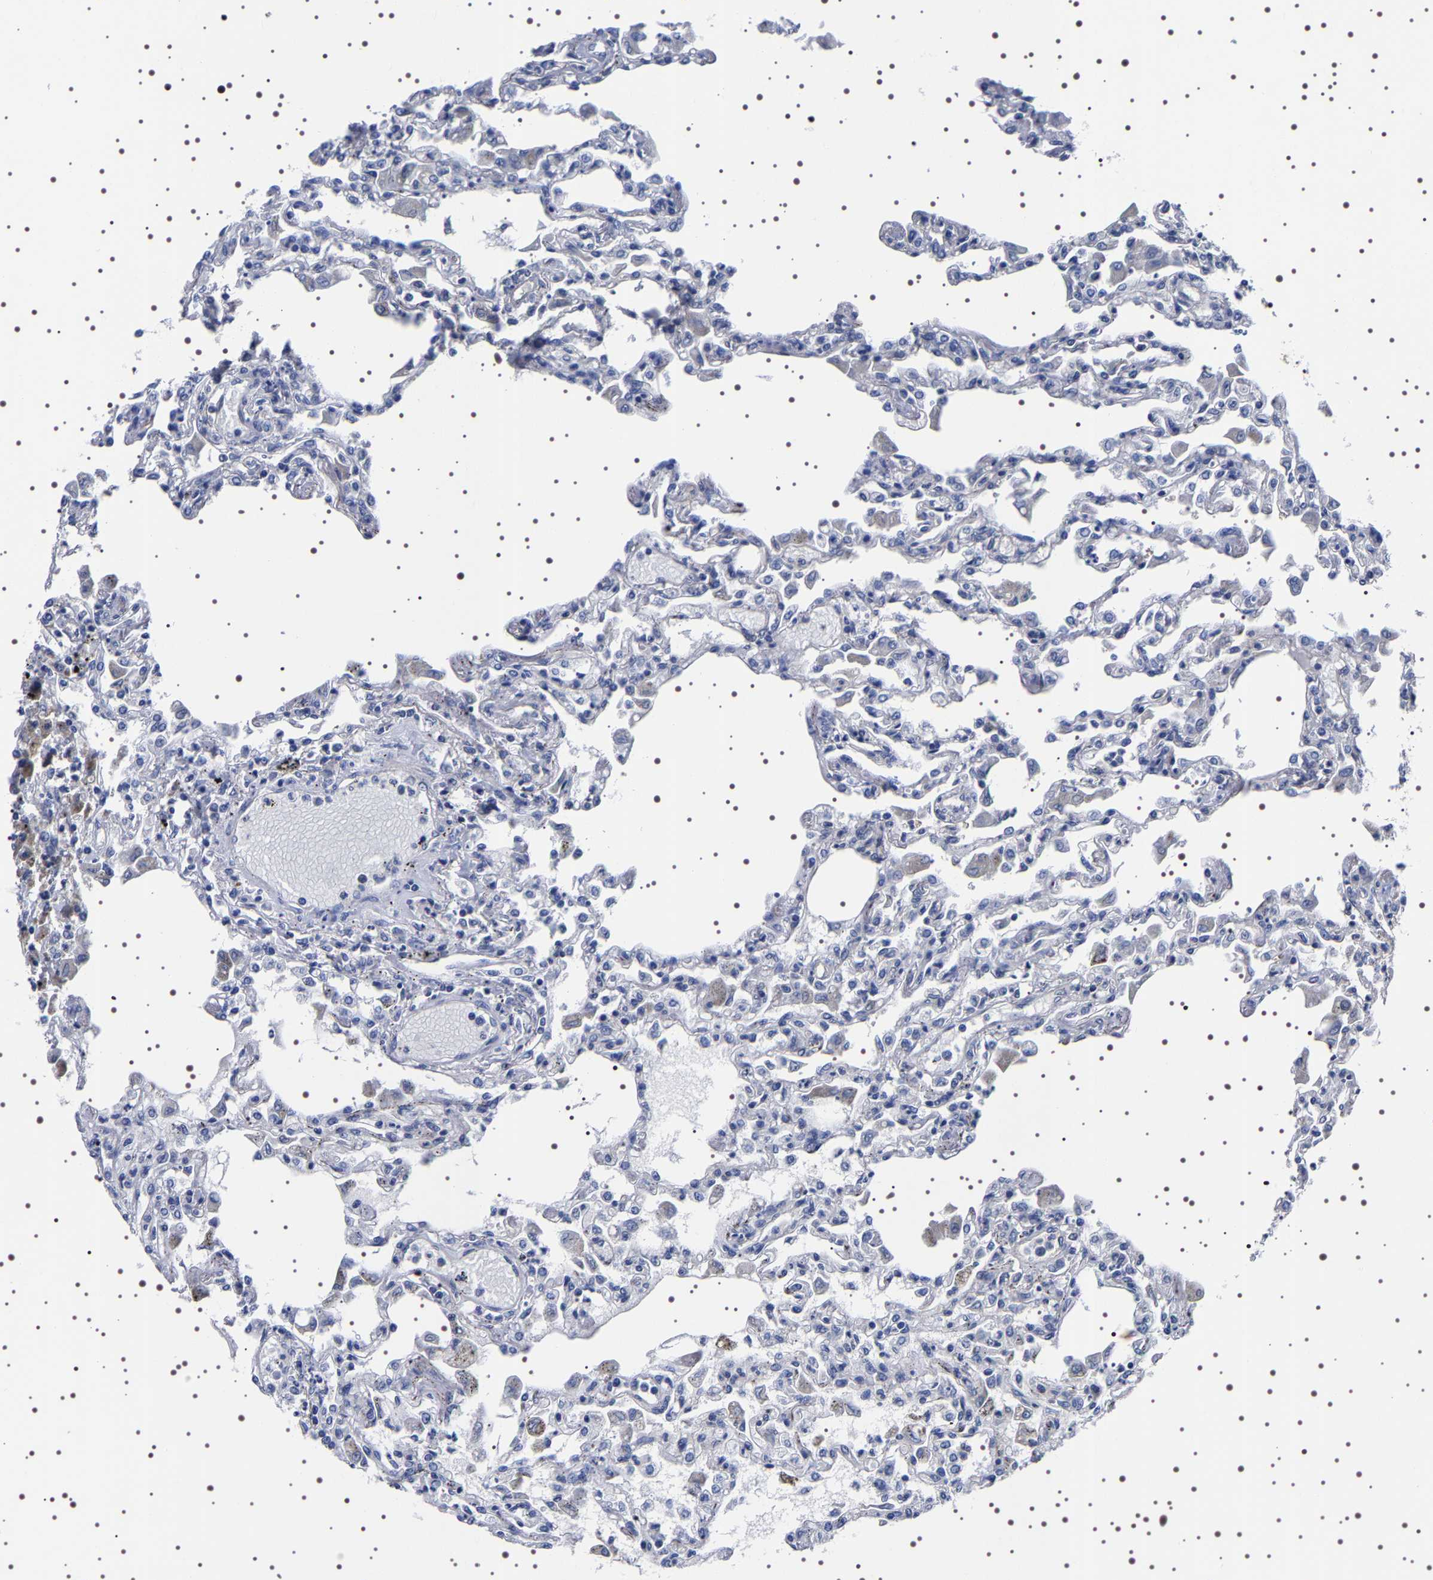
{"staining": {"intensity": "weak", "quantity": "<25%", "location": "cytoplasmic/membranous"}, "tissue": "lung", "cell_type": "Alveolar cells", "image_type": "normal", "snomed": [{"axis": "morphology", "description": "Normal tissue, NOS"}, {"axis": "topography", "description": "Bronchus"}, {"axis": "topography", "description": "Lung"}], "caption": "Lung was stained to show a protein in brown. There is no significant staining in alveolar cells. (DAB immunohistochemistry, high magnification).", "gene": "DARS1", "patient": {"sex": "female", "age": 49}}